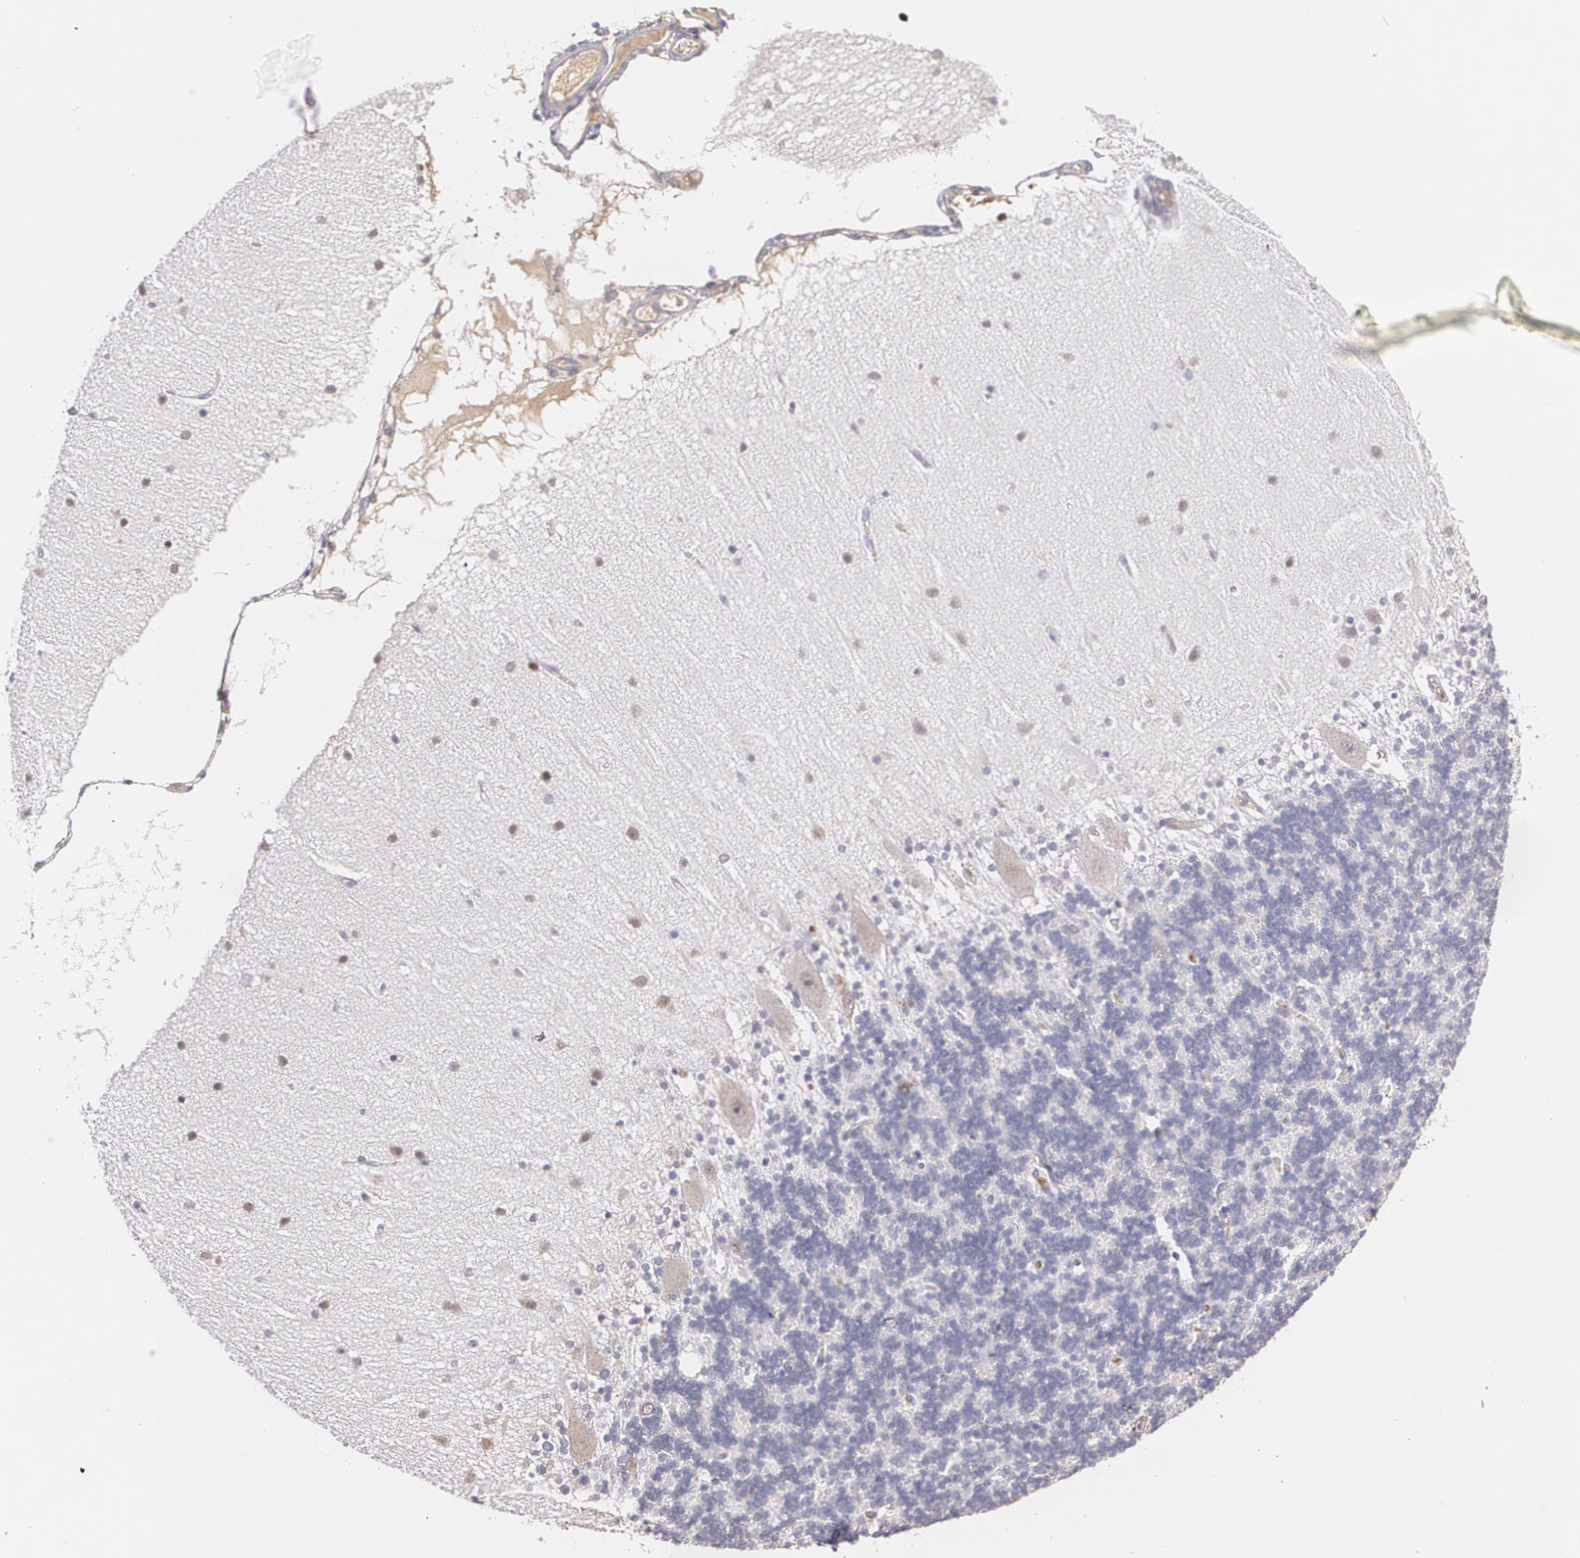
{"staining": {"intensity": "negative", "quantity": "none", "location": "none"}, "tissue": "cerebellum", "cell_type": "Cells in granular layer", "image_type": "normal", "snomed": [{"axis": "morphology", "description": "Normal tissue, NOS"}, {"axis": "topography", "description": "Cerebellum"}], "caption": "A photomicrograph of human cerebellum is negative for staining in cells in granular layer. (Brightfield microscopy of DAB immunohistochemistry at high magnification).", "gene": "AMBP", "patient": {"sex": "female", "age": 54}}